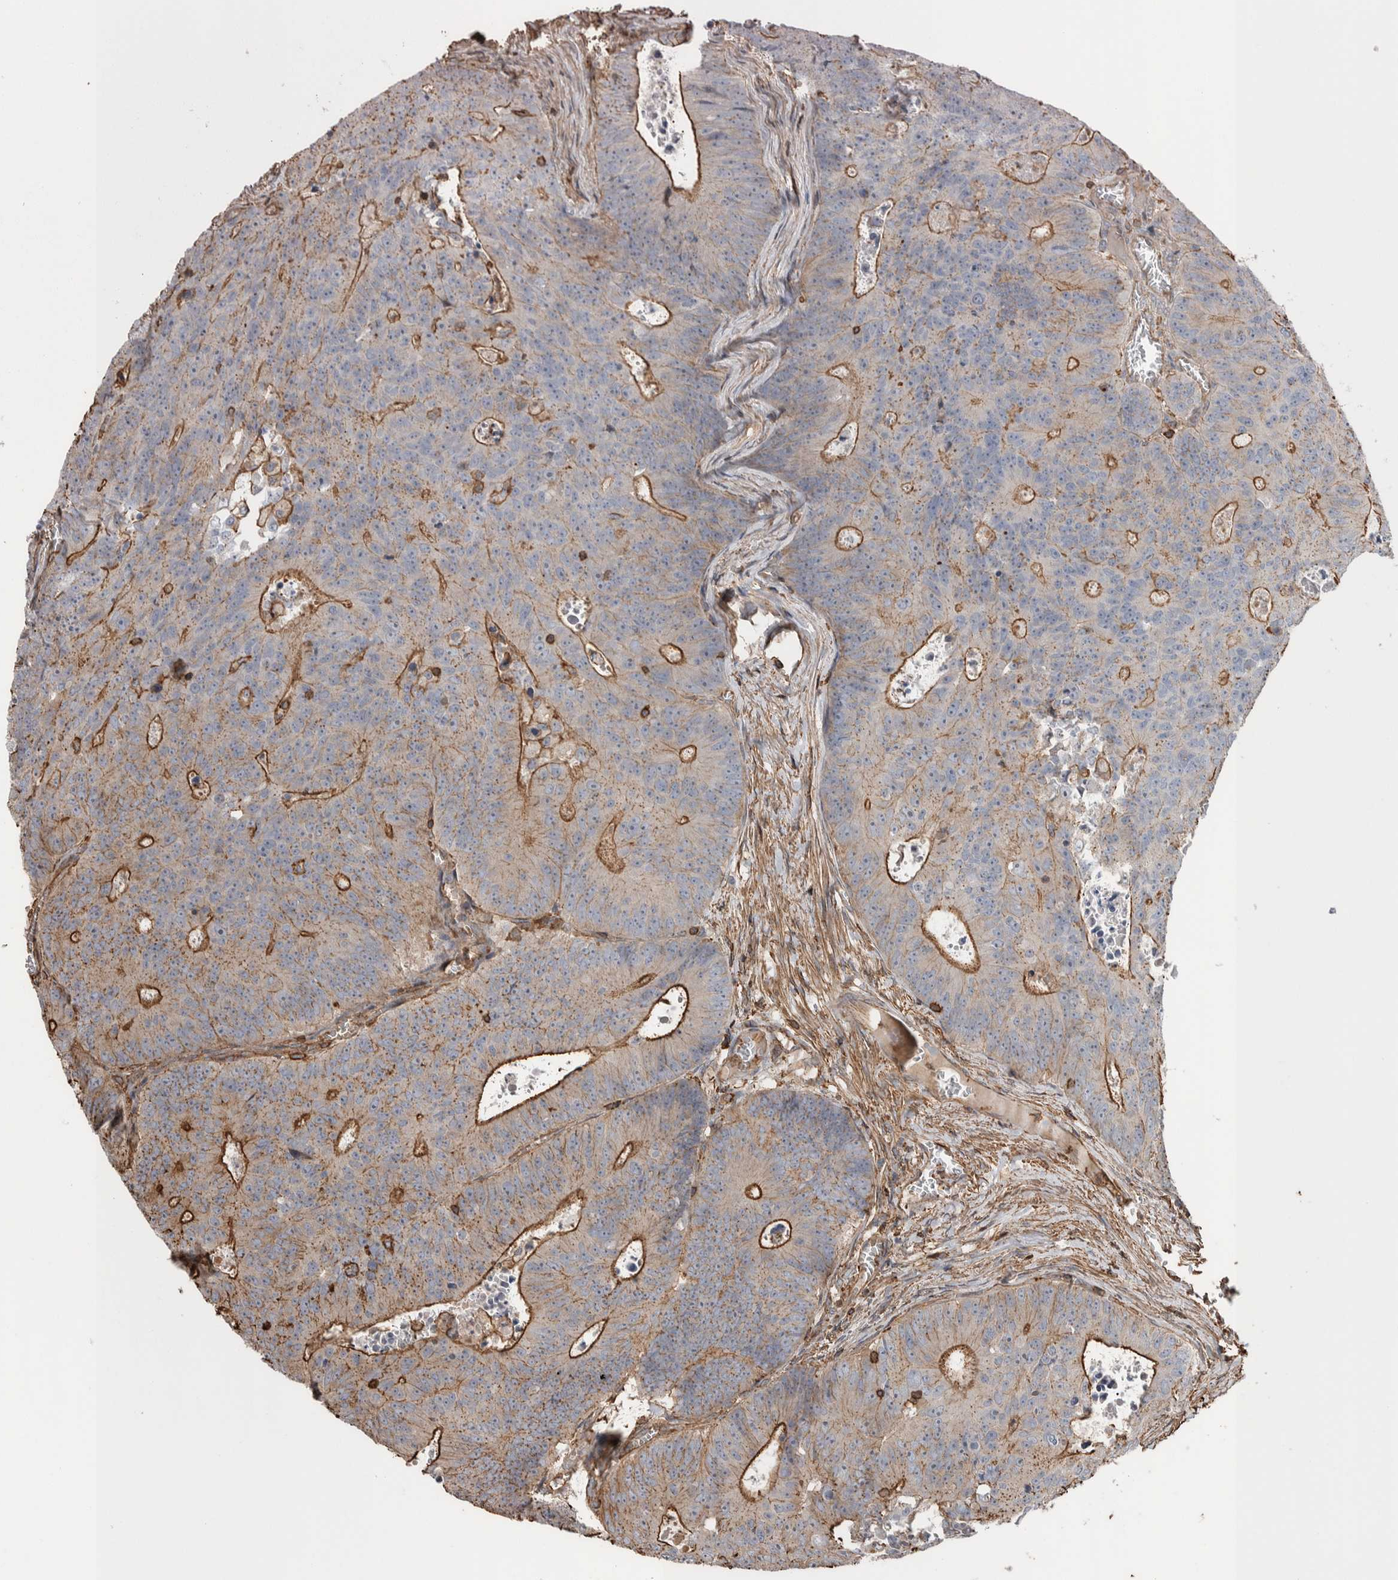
{"staining": {"intensity": "moderate", "quantity": ">75%", "location": "cytoplasmic/membranous"}, "tissue": "colorectal cancer", "cell_type": "Tumor cells", "image_type": "cancer", "snomed": [{"axis": "morphology", "description": "Adenocarcinoma, NOS"}, {"axis": "topography", "description": "Colon"}], "caption": "Protein positivity by immunohistochemistry displays moderate cytoplasmic/membranous staining in approximately >75% of tumor cells in colorectal adenocarcinoma.", "gene": "ENPP2", "patient": {"sex": "male", "age": 87}}